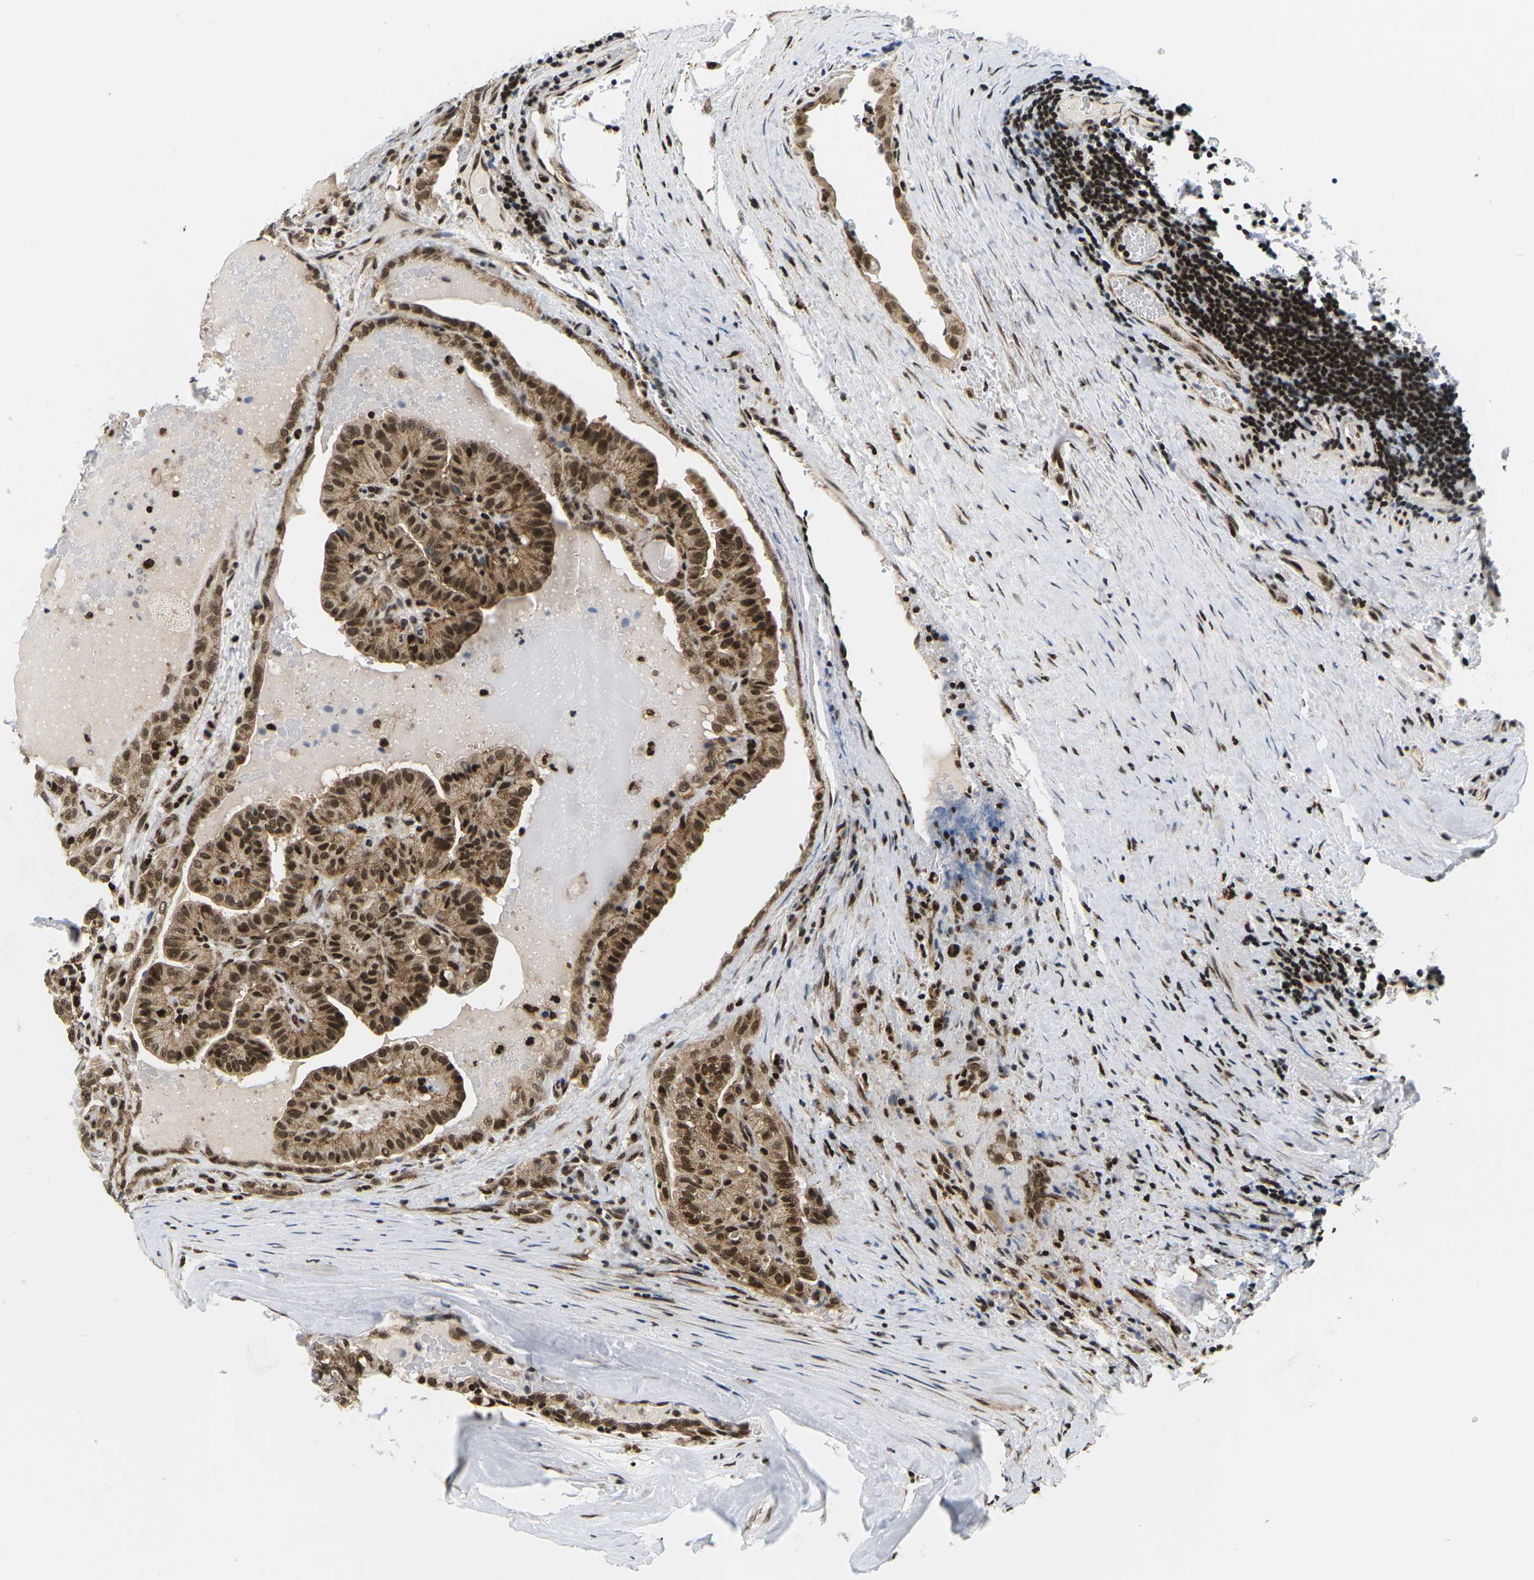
{"staining": {"intensity": "strong", "quantity": ">75%", "location": "cytoplasmic/membranous,nuclear"}, "tissue": "thyroid cancer", "cell_type": "Tumor cells", "image_type": "cancer", "snomed": [{"axis": "morphology", "description": "Papillary adenocarcinoma, NOS"}, {"axis": "topography", "description": "Thyroid gland"}], "caption": "A photomicrograph of thyroid cancer stained for a protein reveals strong cytoplasmic/membranous and nuclear brown staining in tumor cells. (DAB (3,3'-diaminobenzidine) IHC with brightfield microscopy, high magnification).", "gene": "CELF1", "patient": {"sex": "male", "age": 77}}